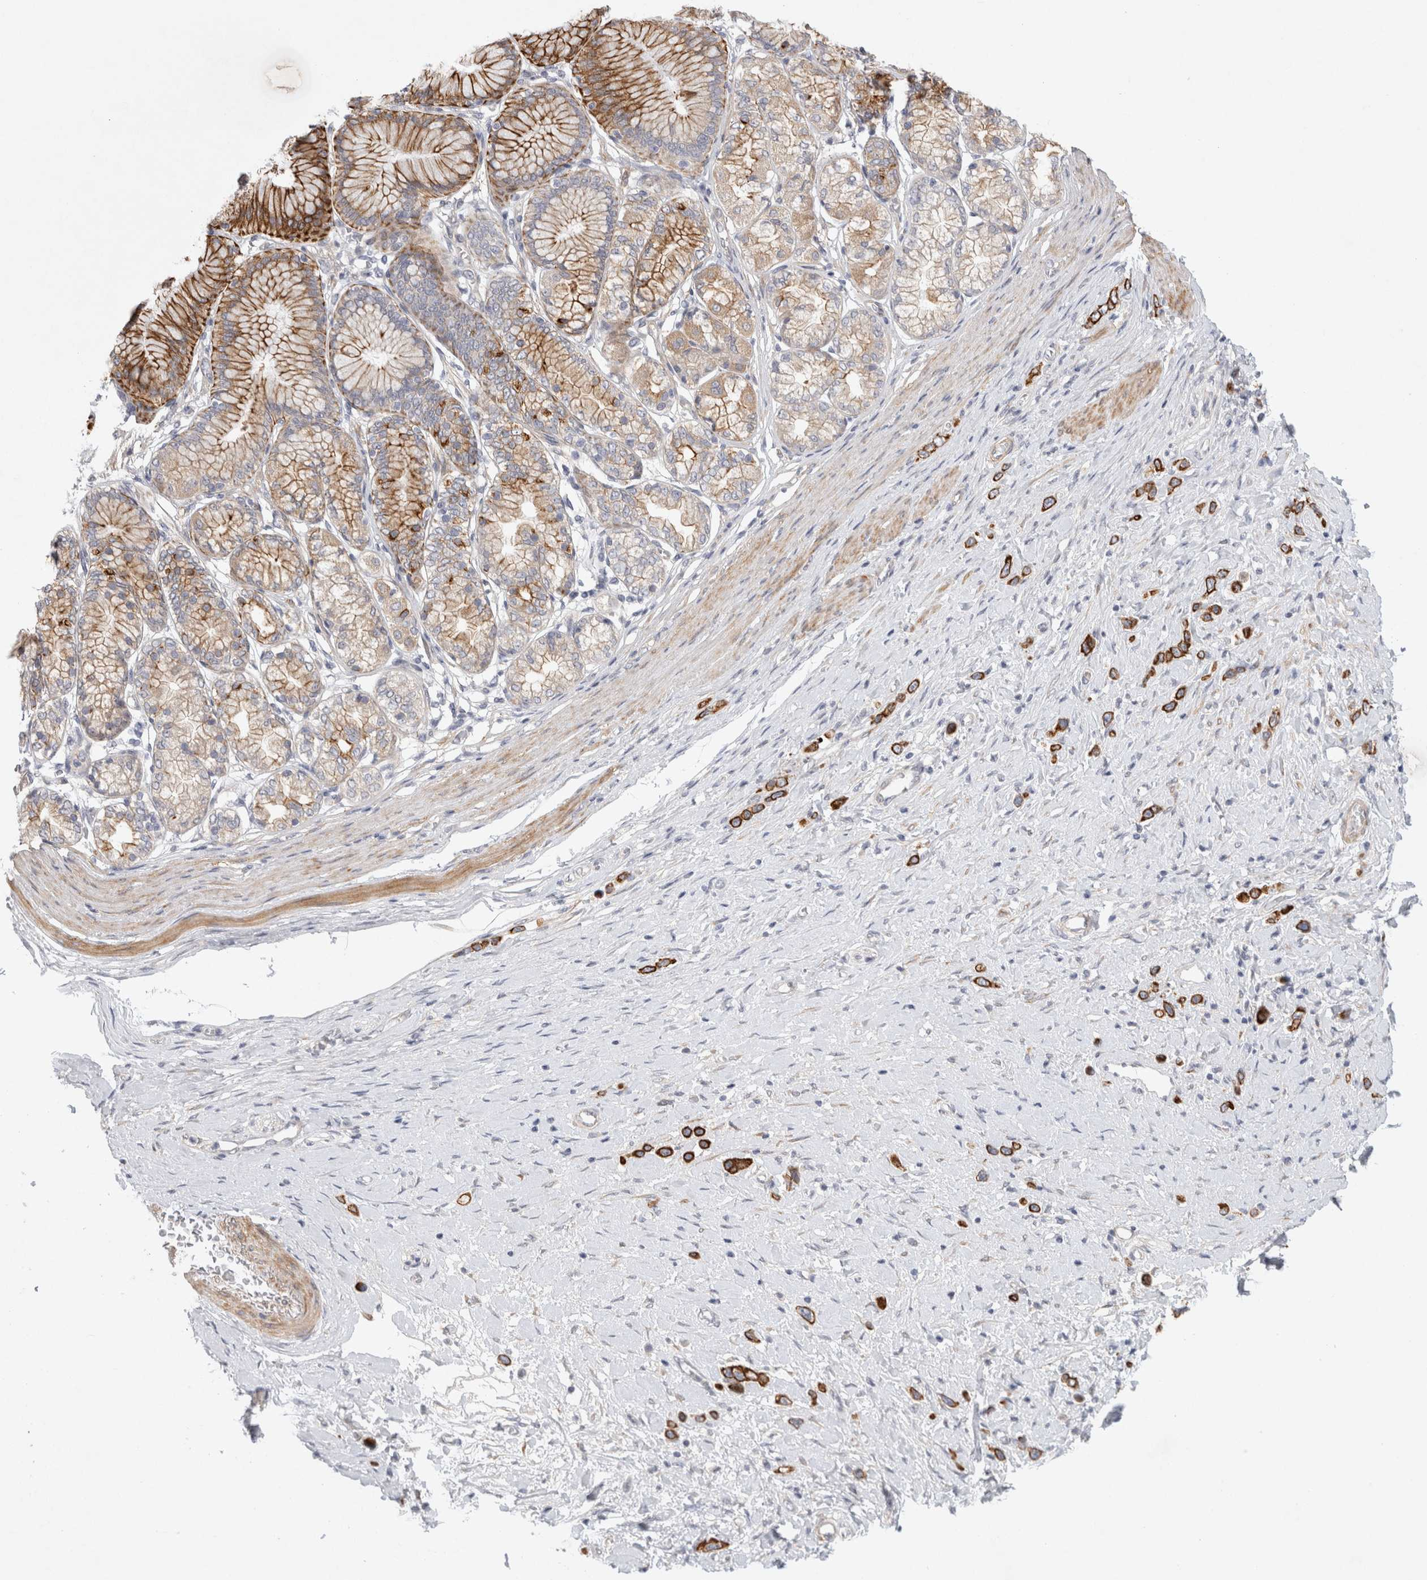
{"staining": {"intensity": "strong", "quantity": ">75%", "location": "cytoplasmic/membranous"}, "tissue": "stomach cancer", "cell_type": "Tumor cells", "image_type": "cancer", "snomed": [{"axis": "morphology", "description": "Adenocarcinoma, NOS"}, {"axis": "topography", "description": "Stomach"}], "caption": "A brown stain highlights strong cytoplasmic/membranous positivity of a protein in adenocarcinoma (stomach) tumor cells. (Stains: DAB (3,3'-diaminobenzidine) in brown, nuclei in blue, Microscopy: brightfield microscopy at high magnification).", "gene": "BZW2", "patient": {"sex": "female", "age": 65}}